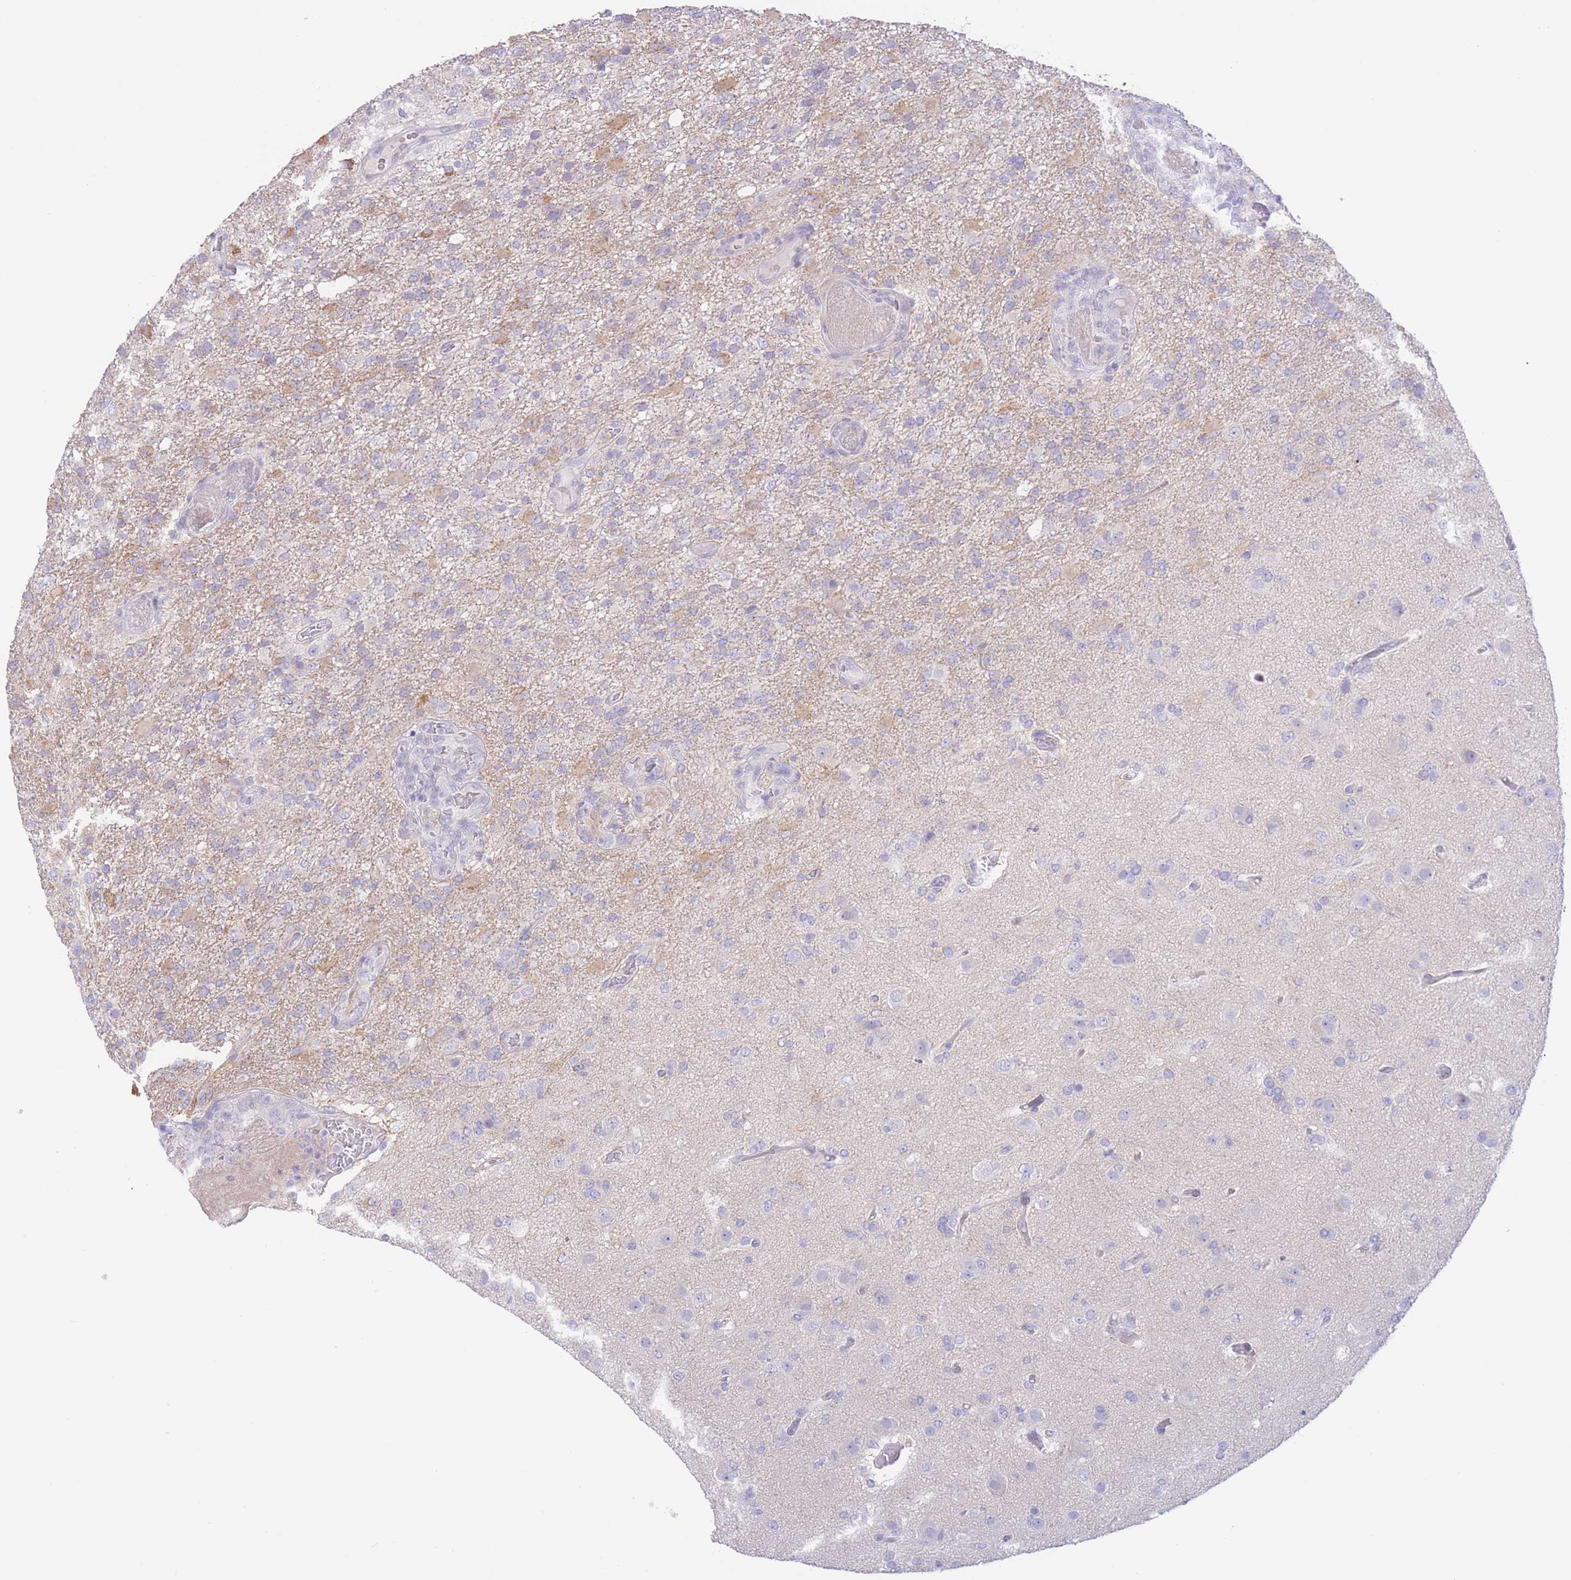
{"staining": {"intensity": "weak", "quantity": "<25%", "location": "cytoplasmic/membranous"}, "tissue": "glioma", "cell_type": "Tumor cells", "image_type": "cancer", "snomed": [{"axis": "morphology", "description": "Glioma, malignant, High grade"}, {"axis": "topography", "description": "Brain"}], "caption": "This is an IHC photomicrograph of malignant high-grade glioma. There is no positivity in tumor cells.", "gene": "RPL39L", "patient": {"sex": "female", "age": 74}}